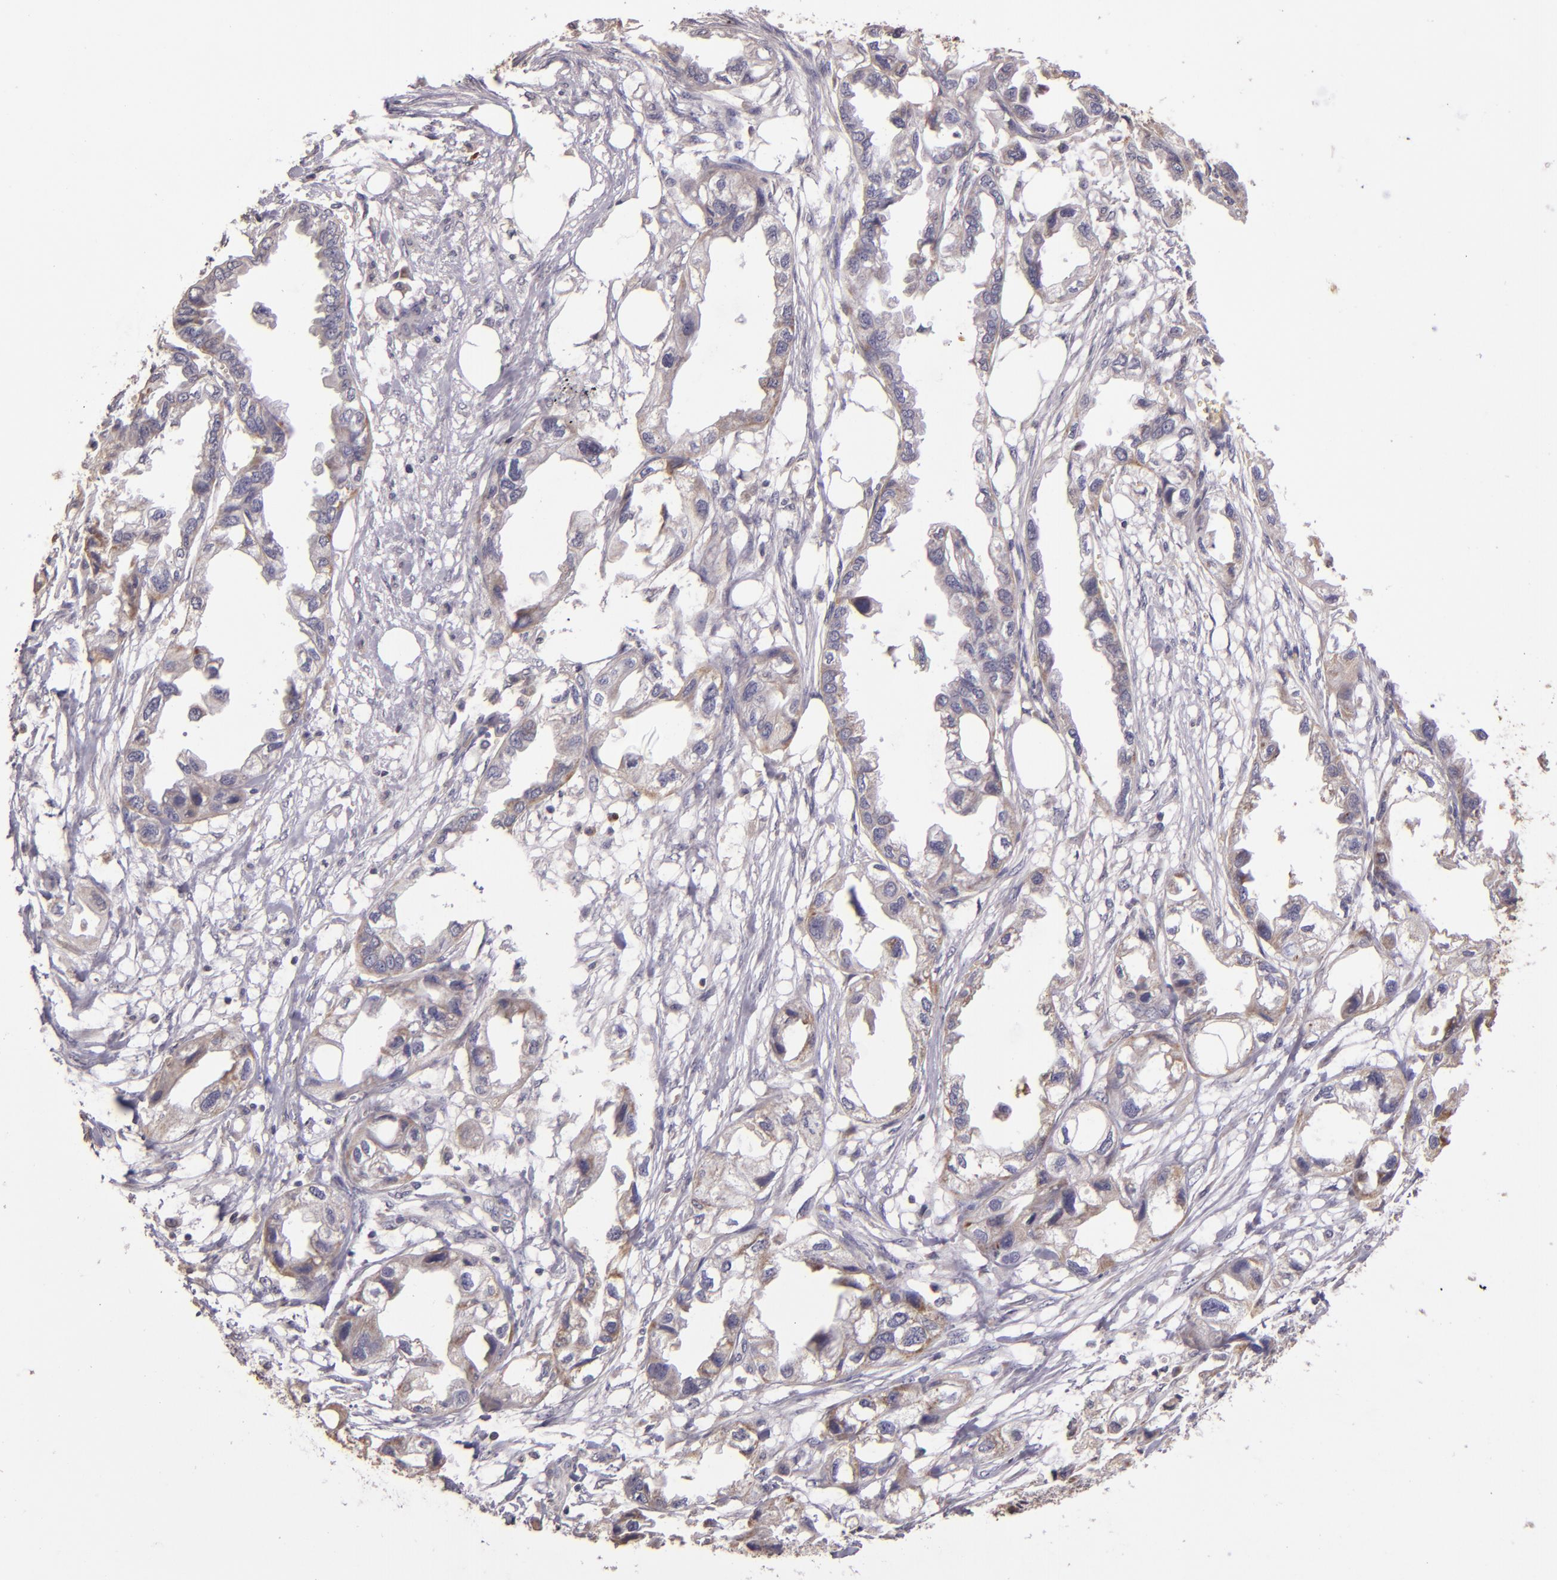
{"staining": {"intensity": "weak", "quantity": "<25%", "location": "cytoplasmic/membranous"}, "tissue": "endometrial cancer", "cell_type": "Tumor cells", "image_type": "cancer", "snomed": [{"axis": "morphology", "description": "Adenocarcinoma, NOS"}, {"axis": "topography", "description": "Endometrium"}], "caption": "This is an IHC photomicrograph of human adenocarcinoma (endometrial). There is no expression in tumor cells.", "gene": "ABL1", "patient": {"sex": "female", "age": 67}}